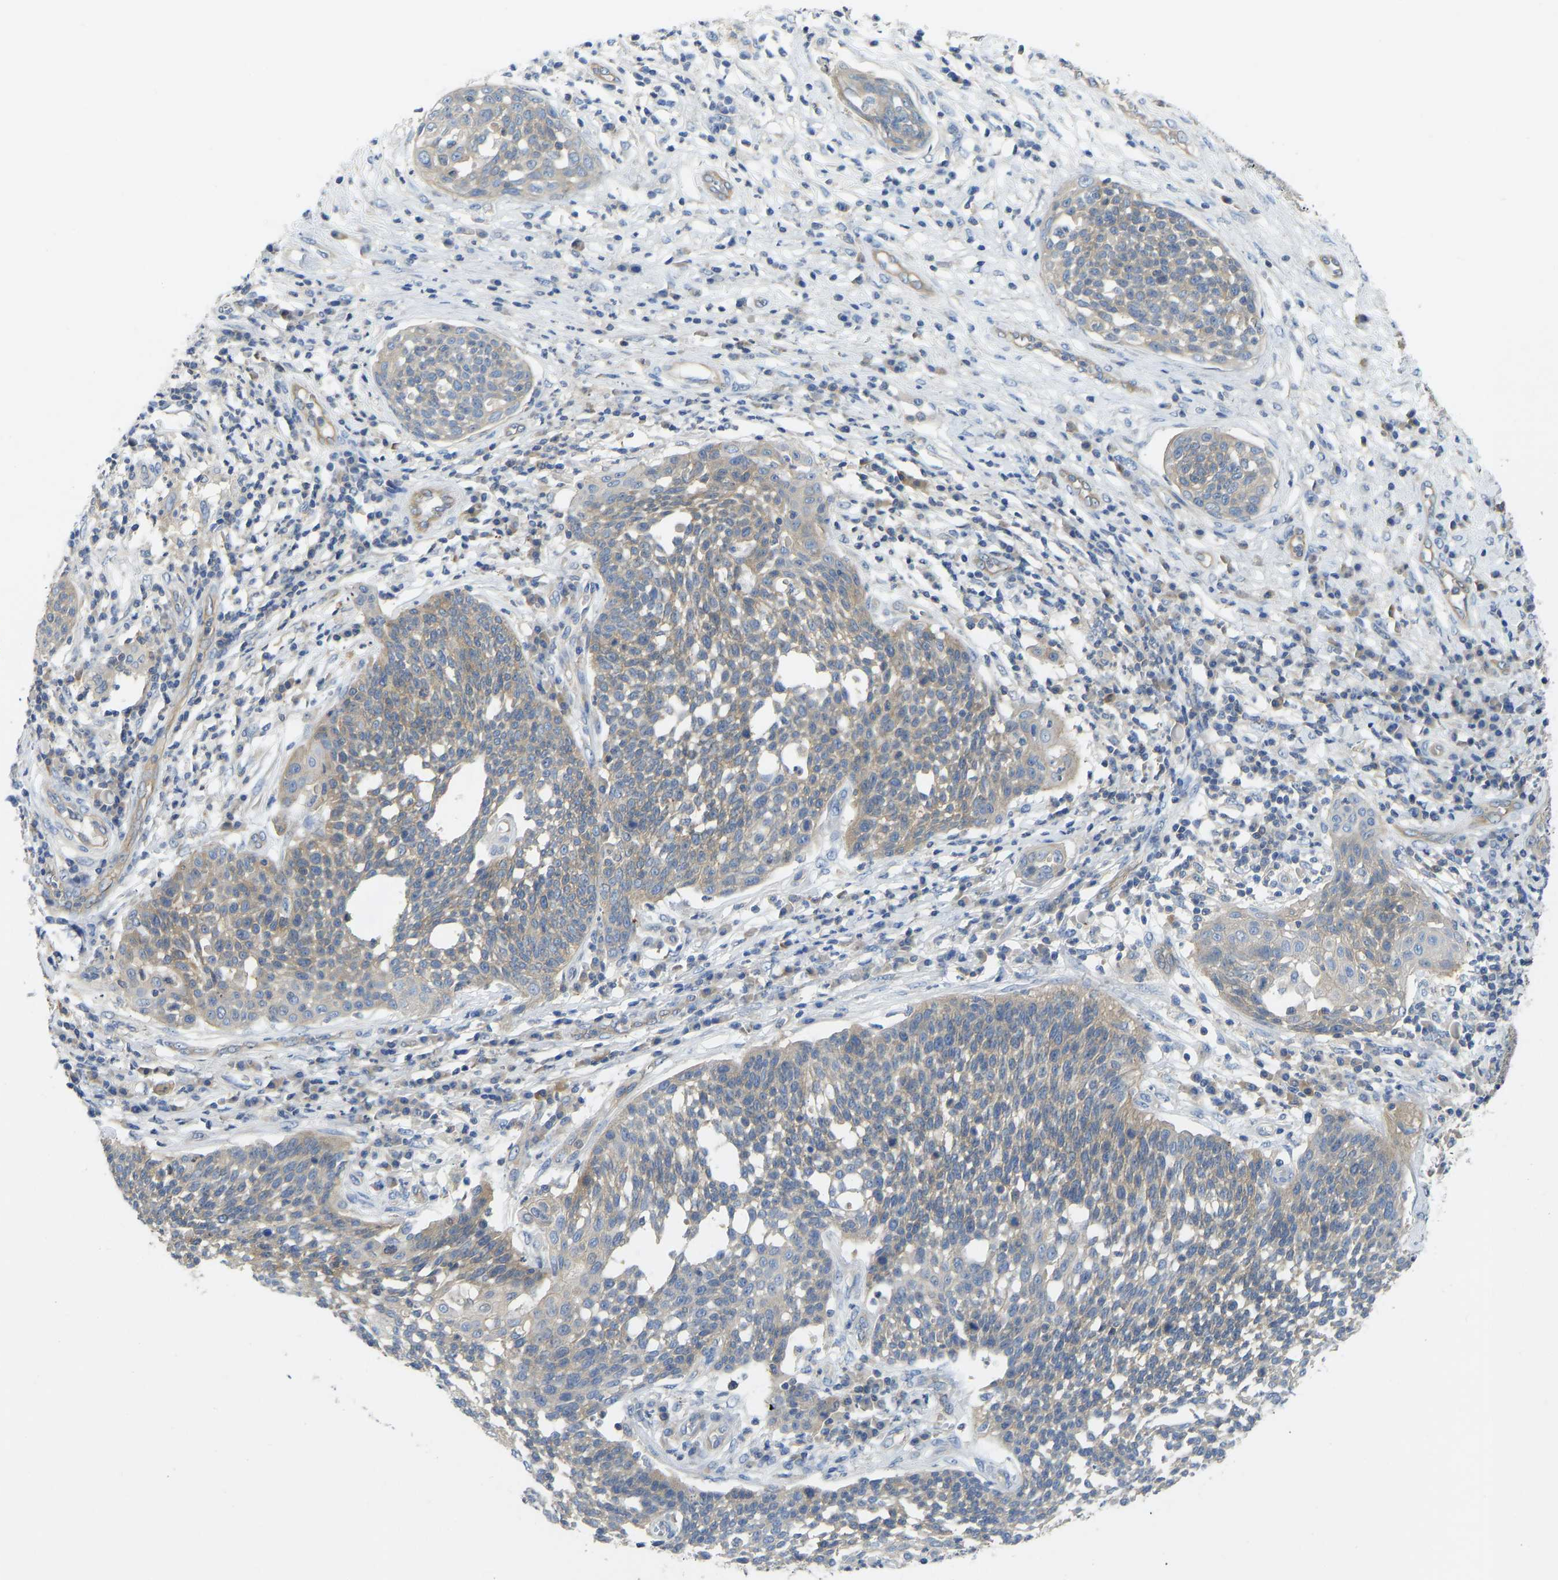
{"staining": {"intensity": "moderate", "quantity": ">75%", "location": "cytoplasmic/membranous"}, "tissue": "cervical cancer", "cell_type": "Tumor cells", "image_type": "cancer", "snomed": [{"axis": "morphology", "description": "Squamous cell carcinoma, NOS"}, {"axis": "topography", "description": "Cervix"}], "caption": "Protein staining of cervical cancer tissue exhibits moderate cytoplasmic/membranous expression in approximately >75% of tumor cells. (DAB (3,3'-diaminobenzidine) IHC with brightfield microscopy, high magnification).", "gene": "PPP3CA", "patient": {"sex": "female", "age": 34}}